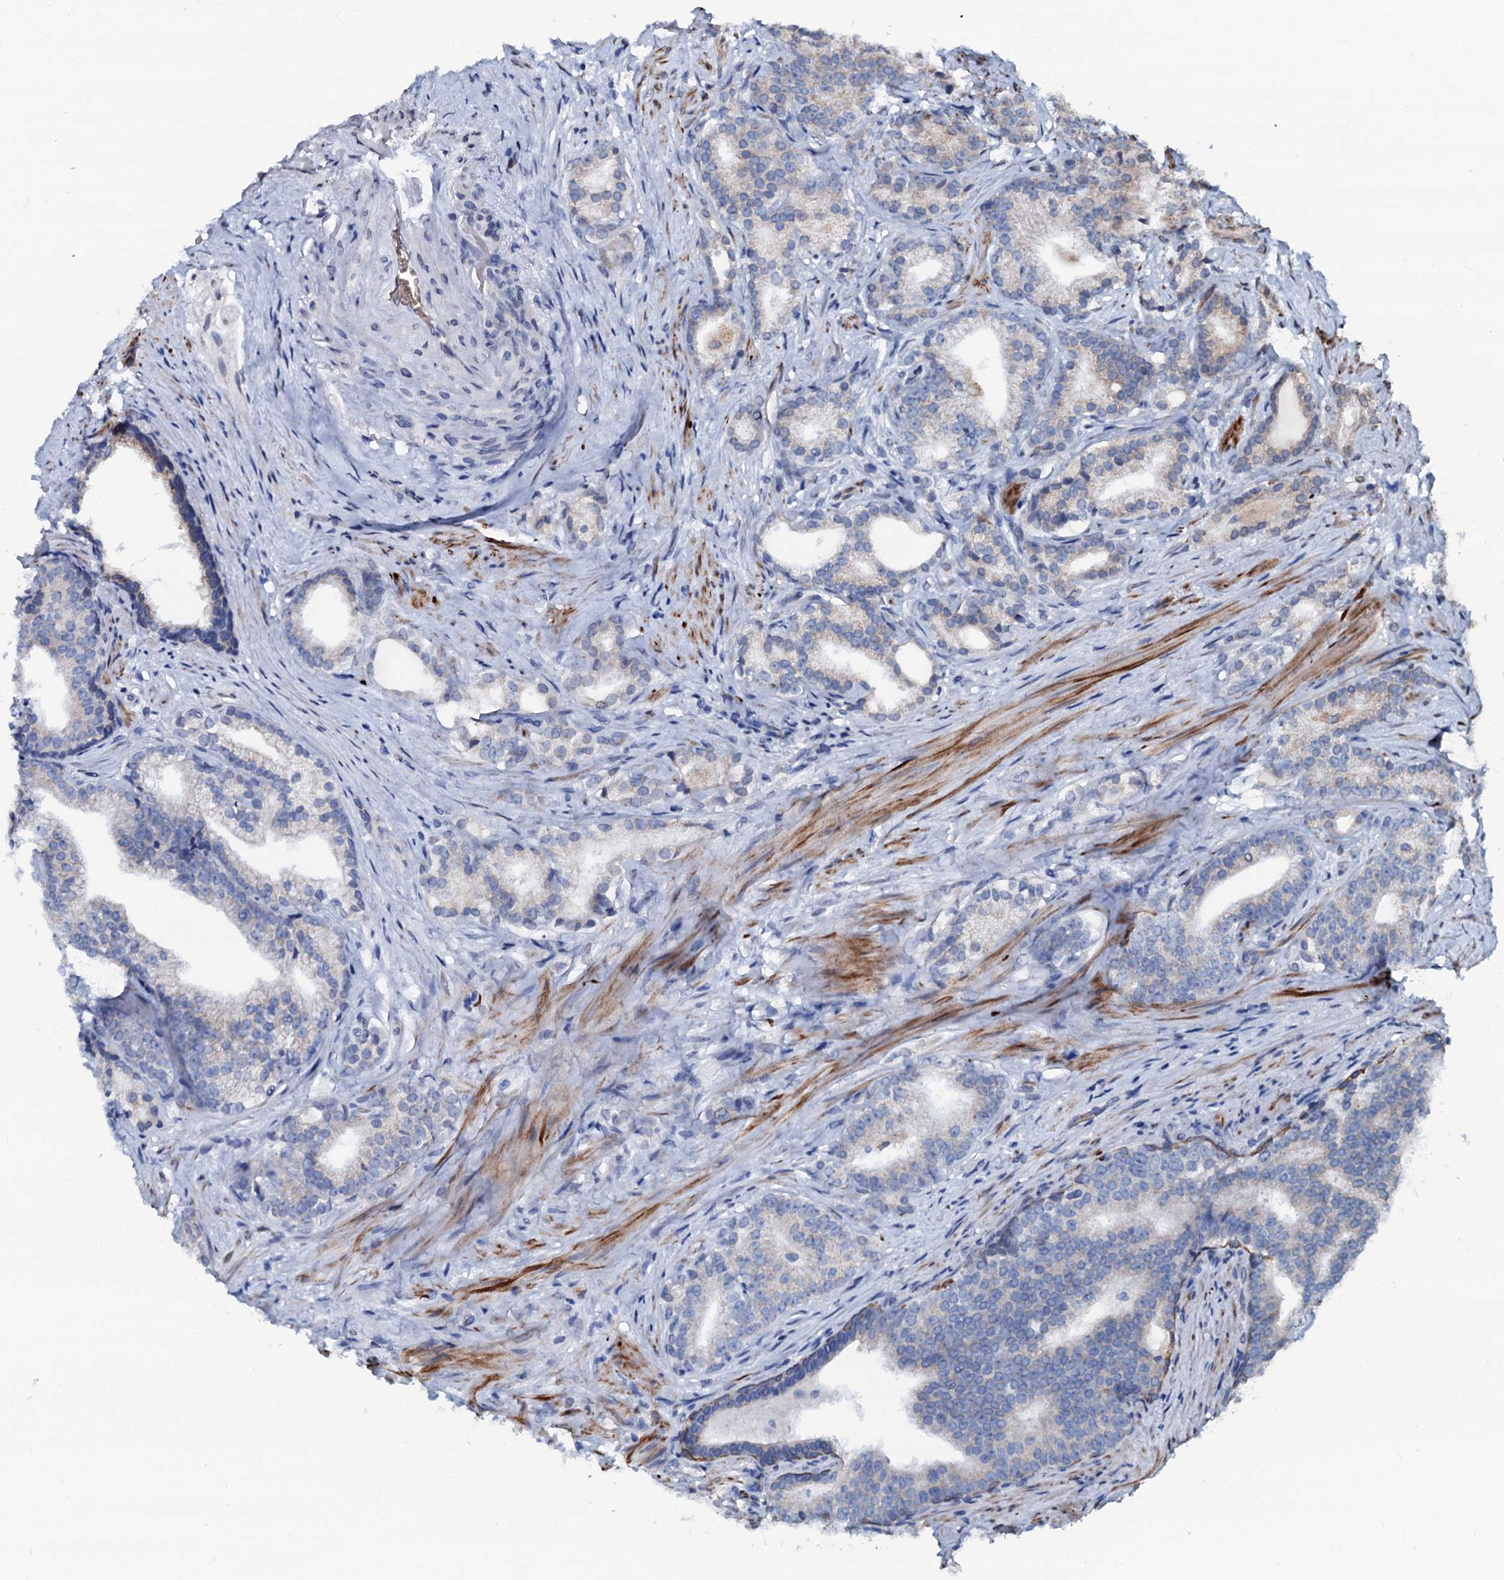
{"staining": {"intensity": "negative", "quantity": "none", "location": "none"}, "tissue": "prostate cancer", "cell_type": "Tumor cells", "image_type": "cancer", "snomed": [{"axis": "morphology", "description": "Adenocarcinoma, Low grade"}, {"axis": "topography", "description": "Prostate"}], "caption": "High magnification brightfield microscopy of prostate adenocarcinoma (low-grade) stained with DAB (3,3'-diaminobenzidine) (brown) and counterstained with hematoxylin (blue): tumor cells show no significant staining. (DAB immunohistochemistry, high magnification).", "gene": "NRP2", "patient": {"sex": "male", "age": 71}}